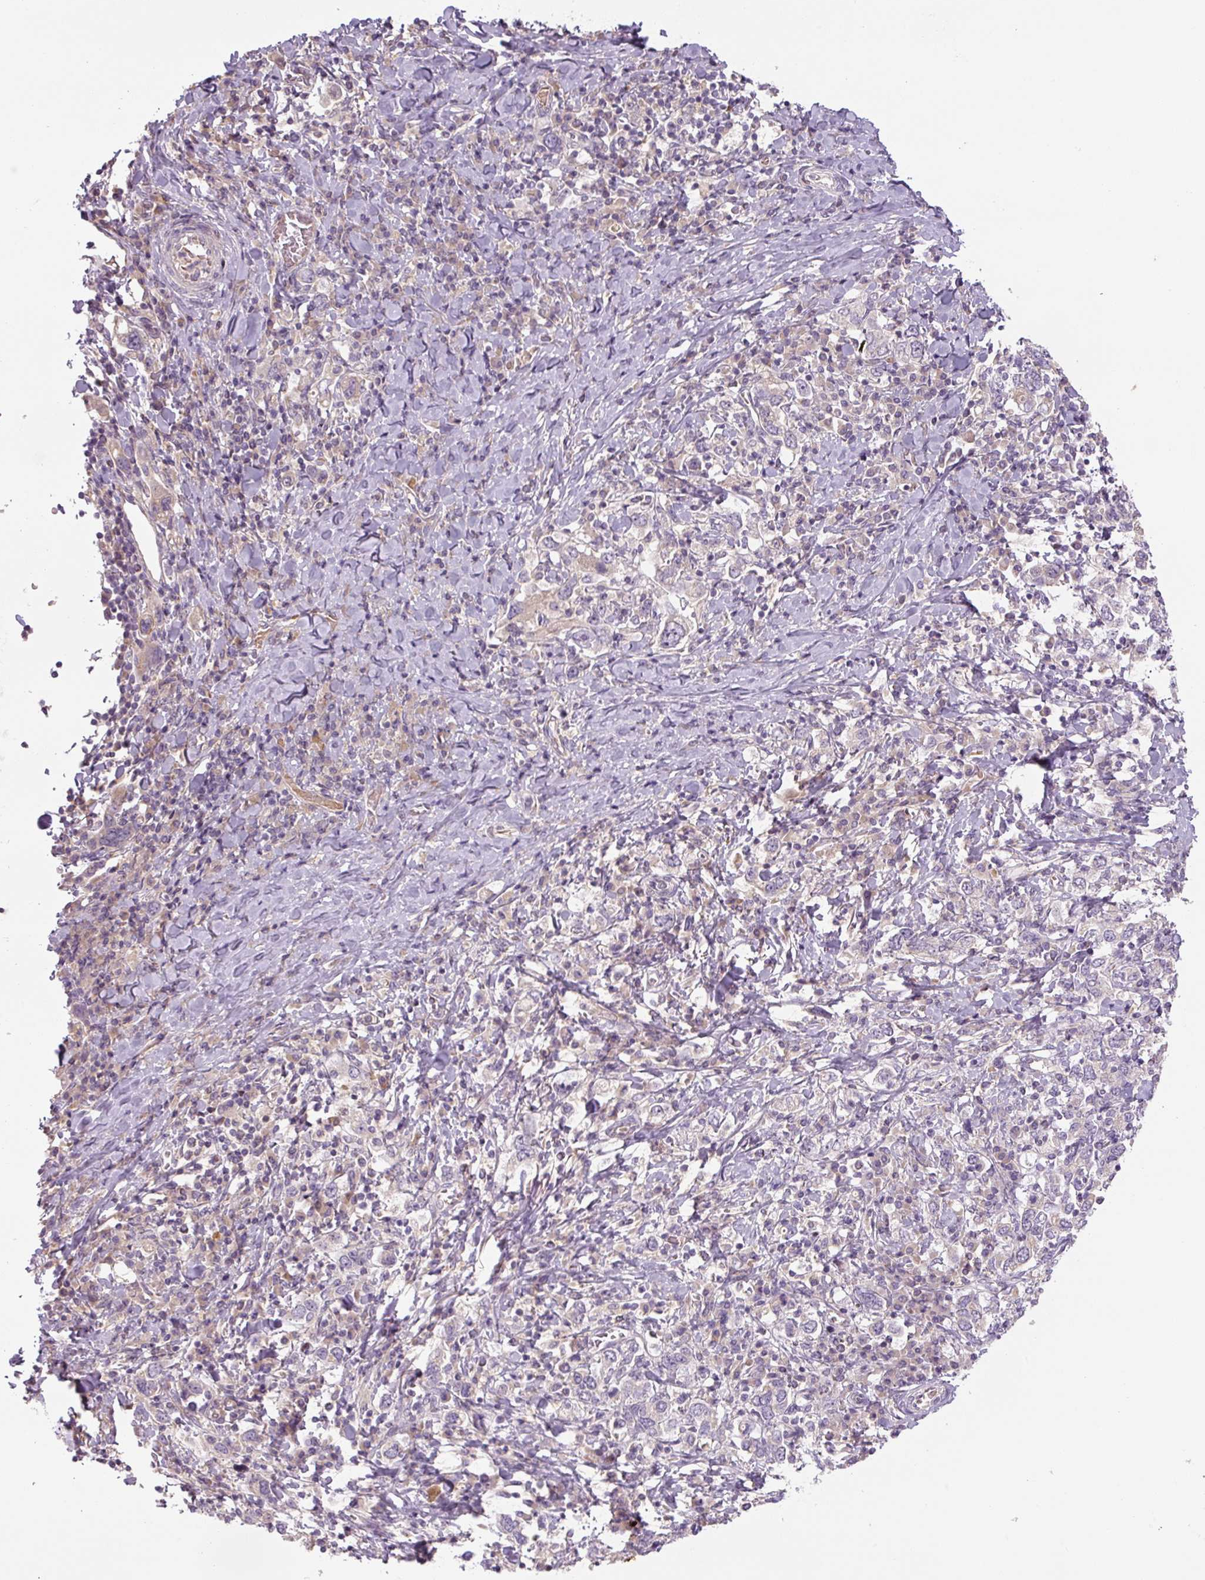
{"staining": {"intensity": "negative", "quantity": "none", "location": "none"}, "tissue": "stomach cancer", "cell_type": "Tumor cells", "image_type": "cancer", "snomed": [{"axis": "morphology", "description": "Adenocarcinoma, NOS"}, {"axis": "topography", "description": "Stomach, upper"}, {"axis": "topography", "description": "Stomach"}], "caption": "Tumor cells show no significant protein expression in stomach cancer. (Brightfield microscopy of DAB immunohistochemistry (IHC) at high magnification).", "gene": "YIF1B", "patient": {"sex": "male", "age": 62}}